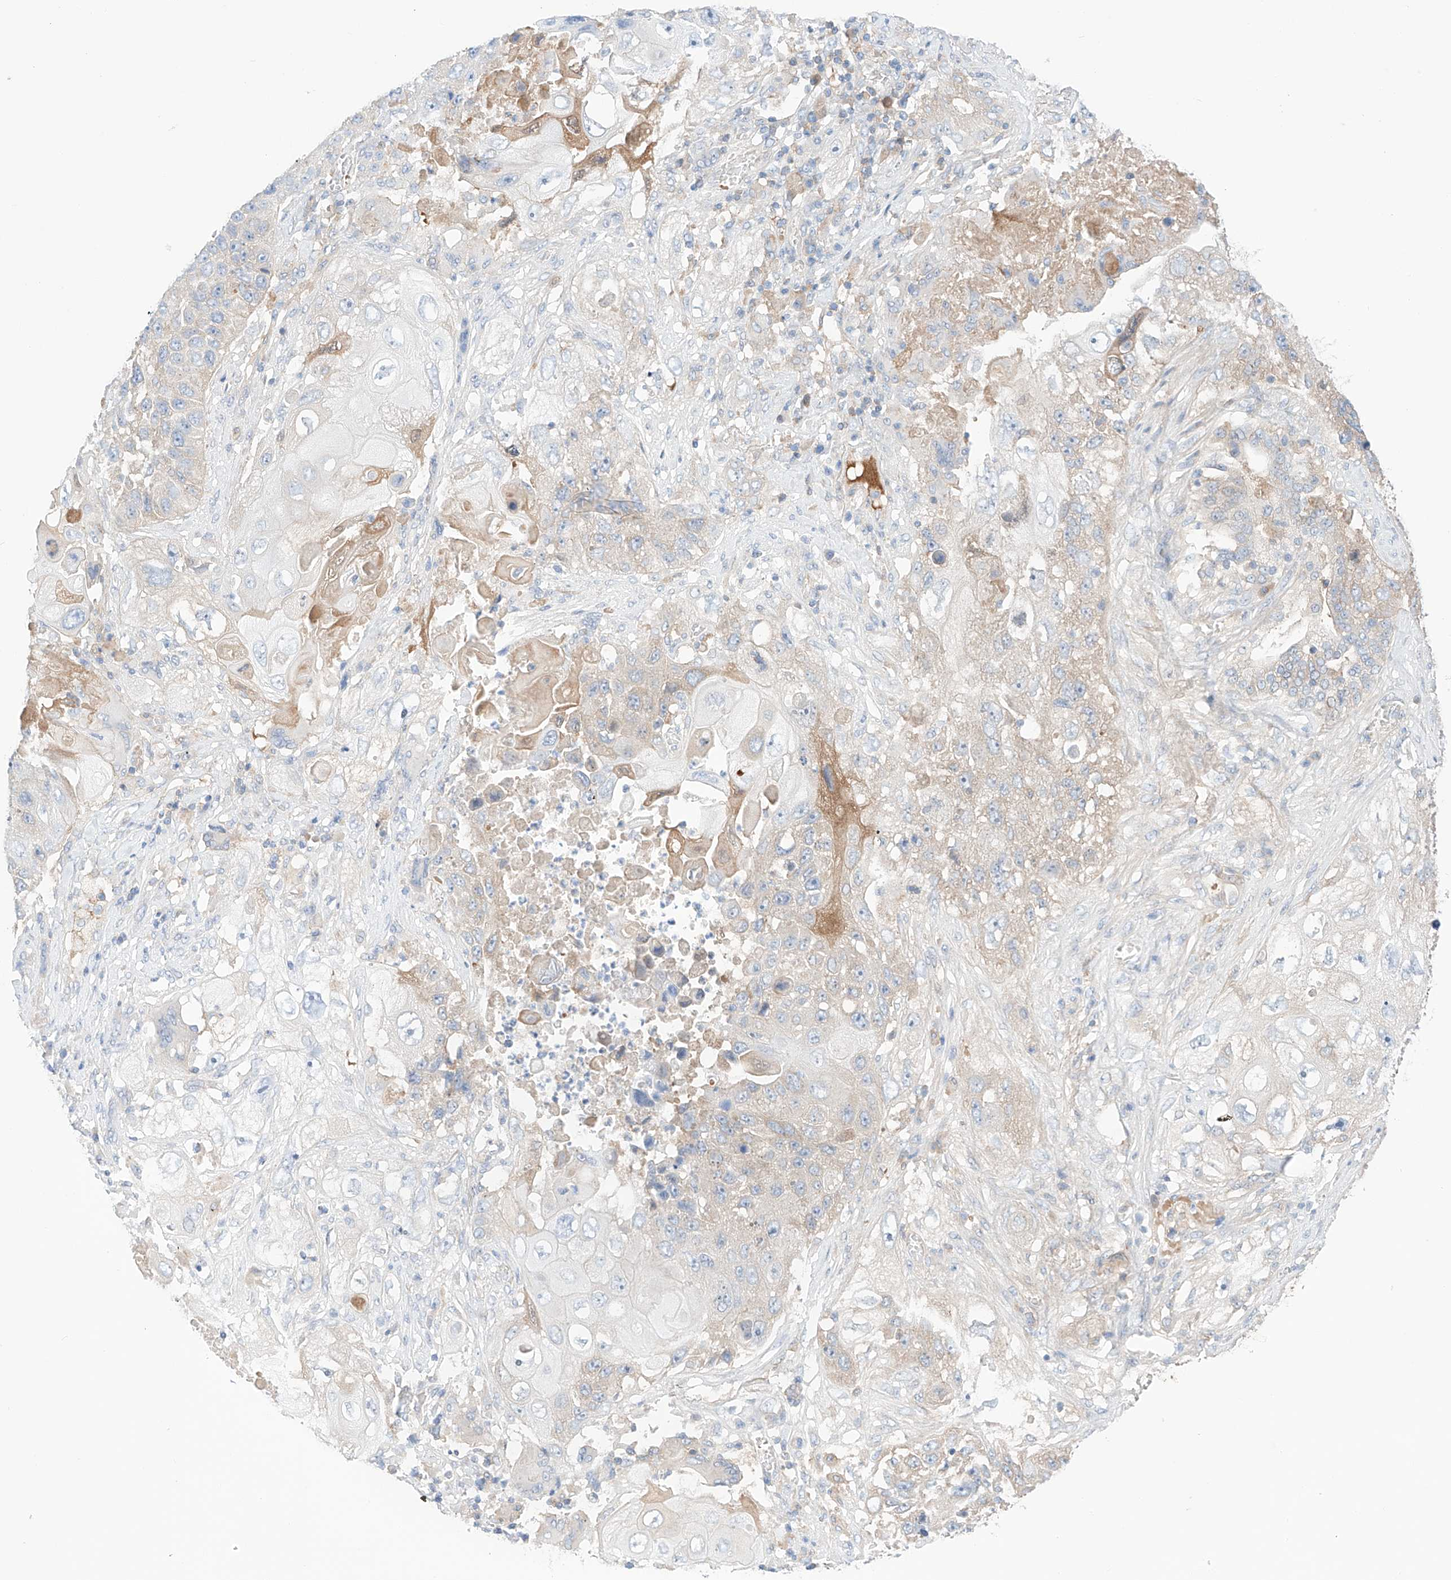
{"staining": {"intensity": "weak", "quantity": "<25%", "location": "cytoplasmic/membranous"}, "tissue": "lung cancer", "cell_type": "Tumor cells", "image_type": "cancer", "snomed": [{"axis": "morphology", "description": "Squamous cell carcinoma, NOS"}, {"axis": "topography", "description": "Lung"}], "caption": "Immunohistochemical staining of lung squamous cell carcinoma demonstrates no significant positivity in tumor cells. (Immunohistochemistry (ihc), brightfield microscopy, high magnification).", "gene": "PGGT1B", "patient": {"sex": "male", "age": 61}}